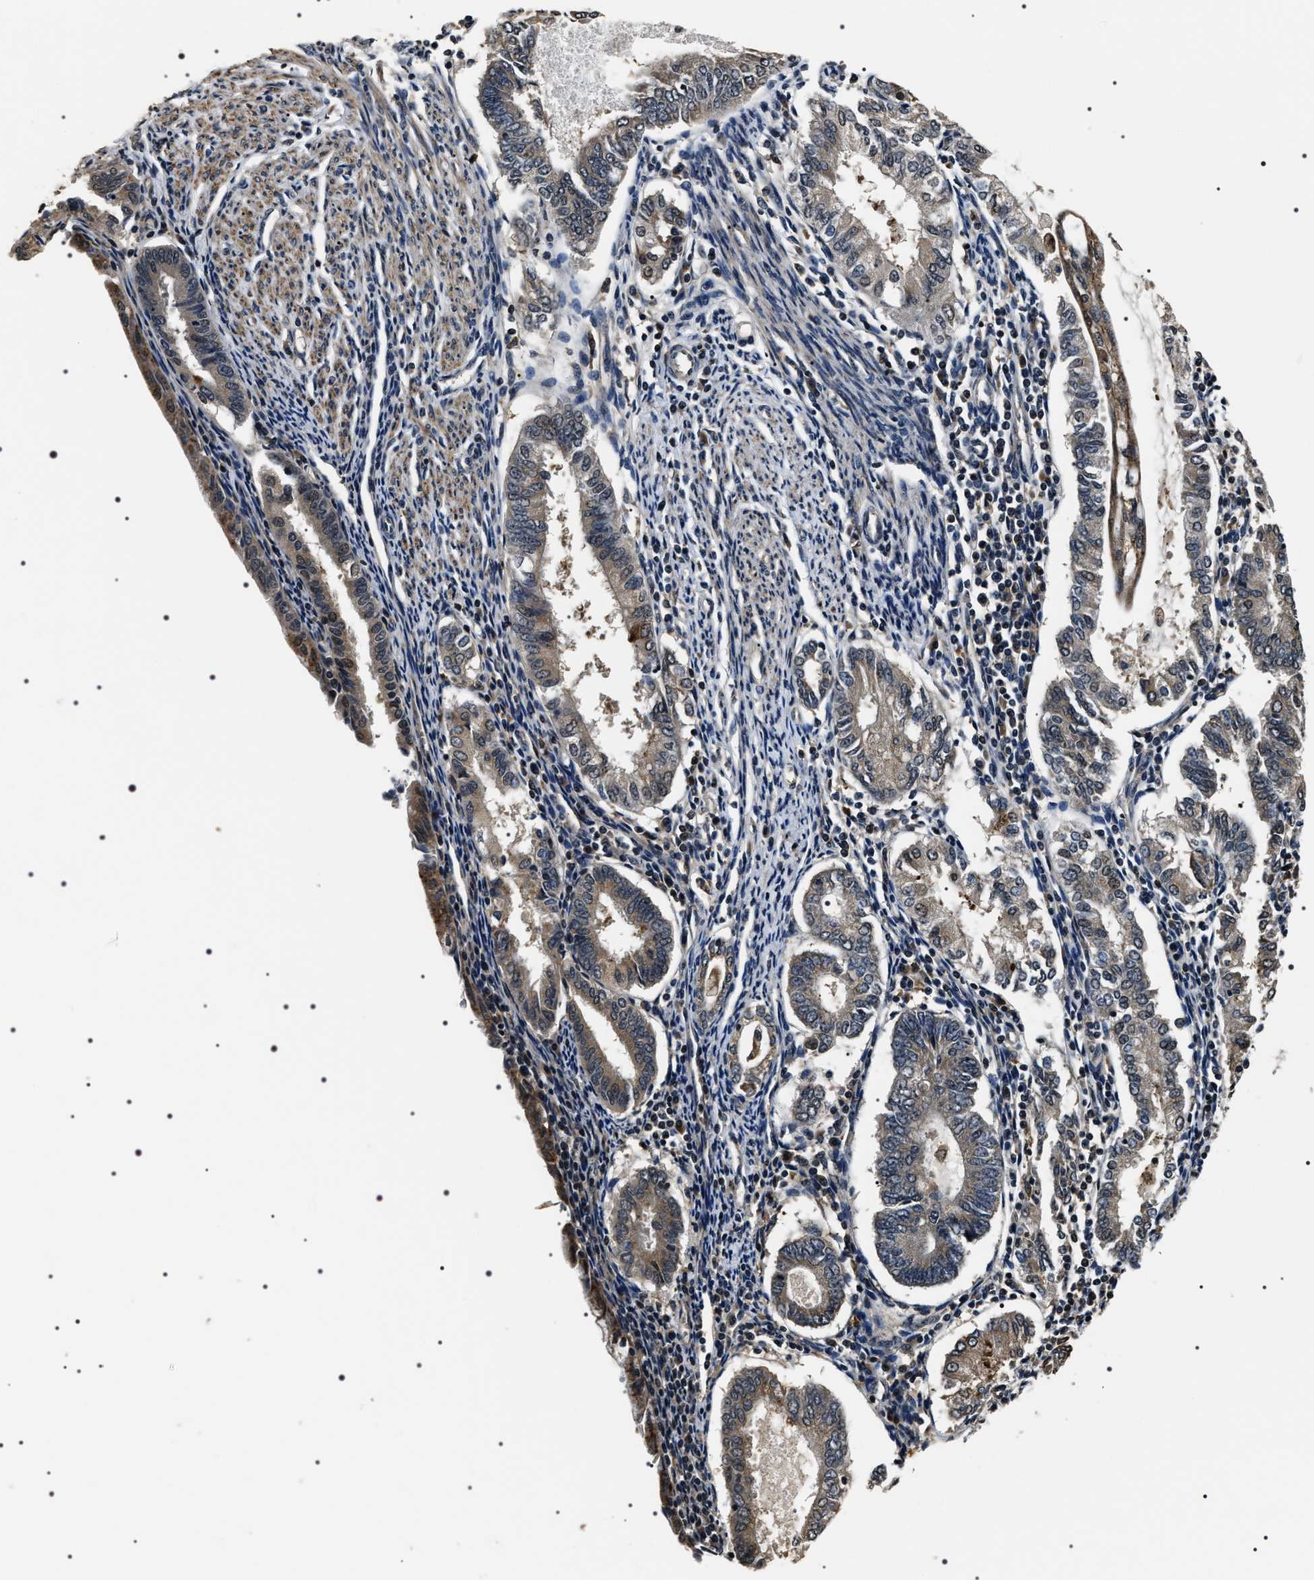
{"staining": {"intensity": "weak", "quantity": "25%-75%", "location": "cytoplasmic/membranous"}, "tissue": "endometrial cancer", "cell_type": "Tumor cells", "image_type": "cancer", "snomed": [{"axis": "morphology", "description": "Adenocarcinoma, NOS"}, {"axis": "topography", "description": "Endometrium"}], "caption": "Human endometrial cancer (adenocarcinoma) stained with a brown dye reveals weak cytoplasmic/membranous positive expression in about 25%-75% of tumor cells.", "gene": "ARHGAP22", "patient": {"sex": "female", "age": 86}}